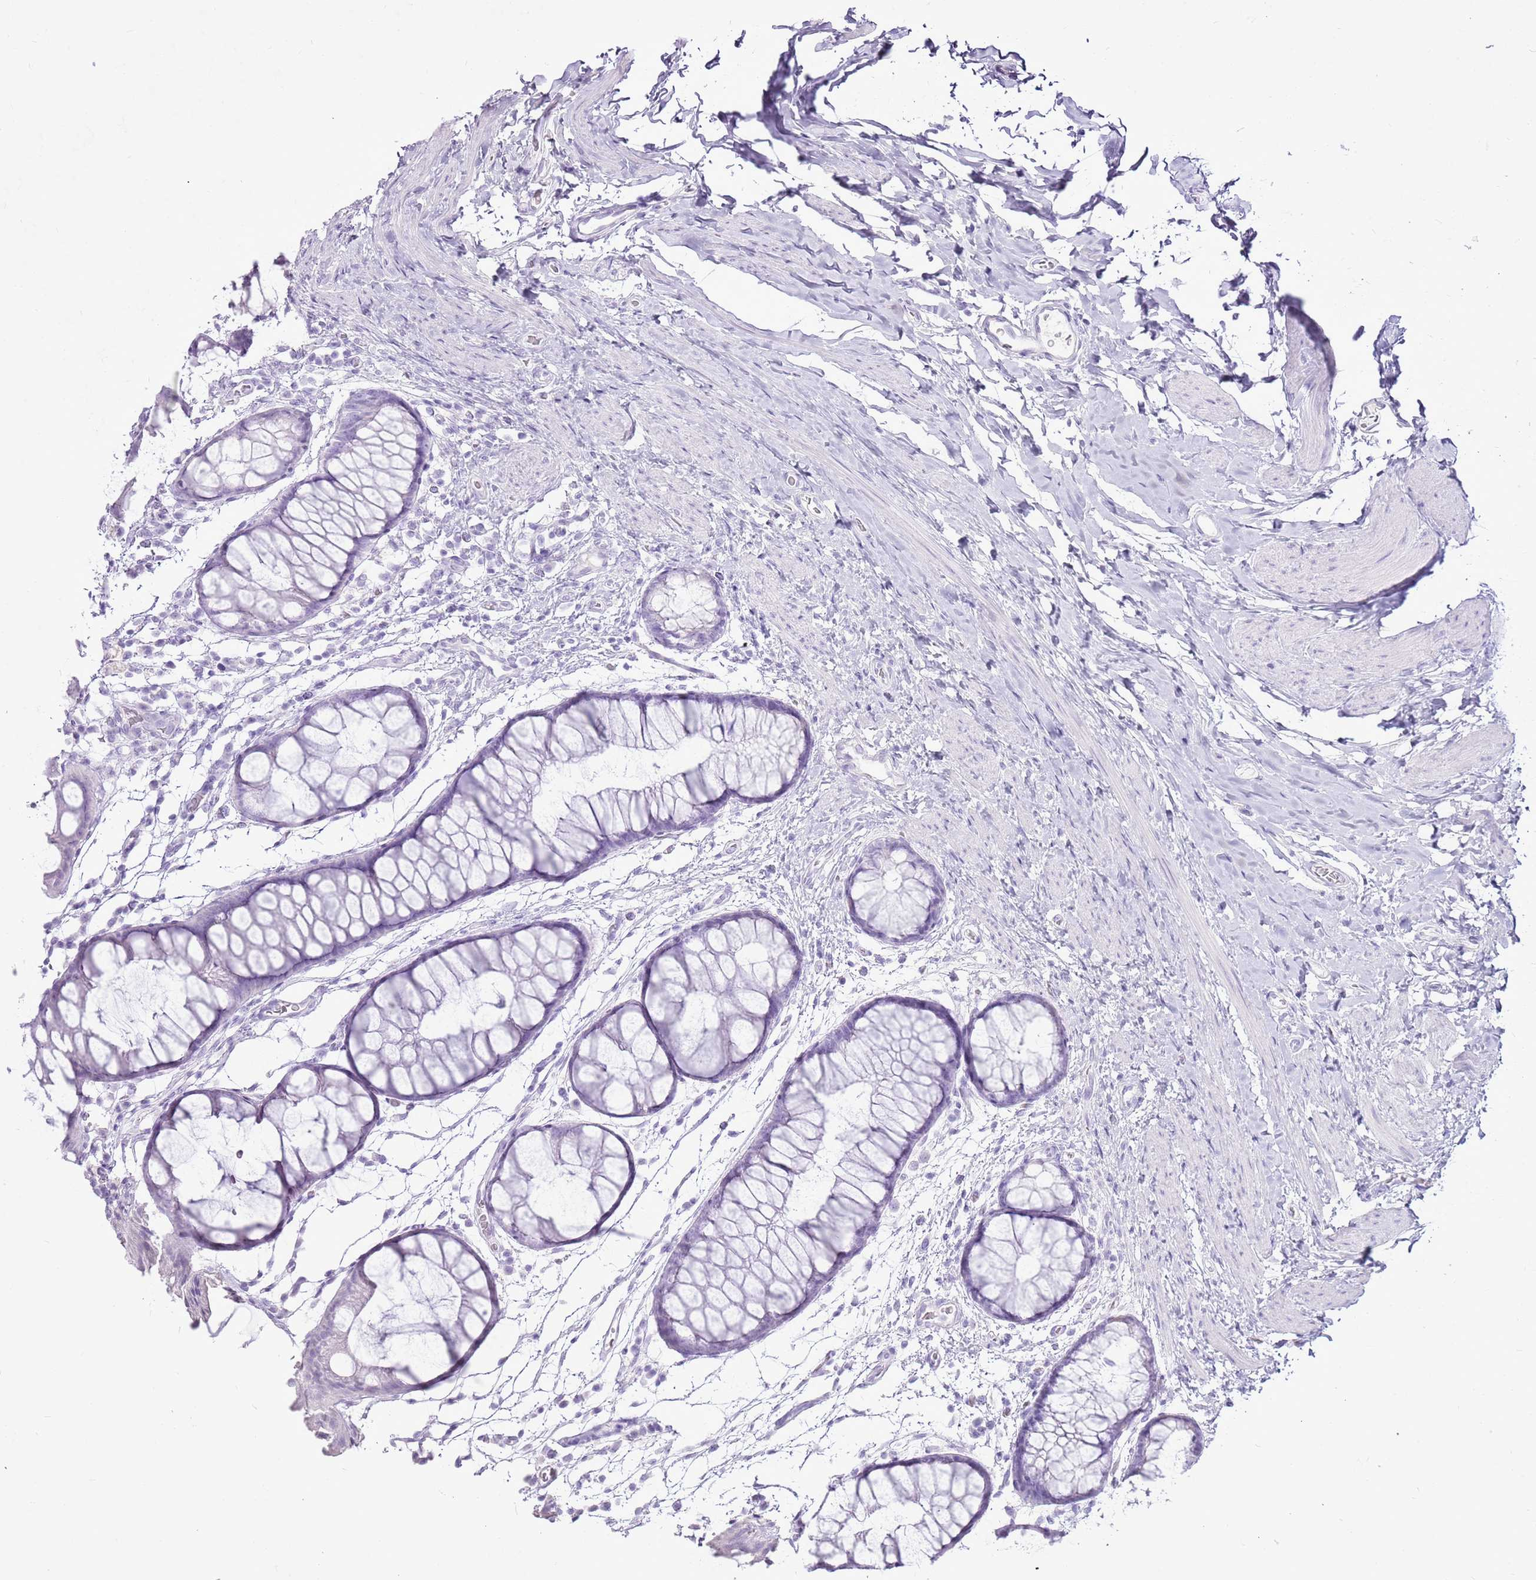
{"staining": {"intensity": "negative", "quantity": "none", "location": "none"}, "tissue": "colon", "cell_type": "Endothelial cells", "image_type": "normal", "snomed": [{"axis": "morphology", "description": "Normal tissue, NOS"}, {"axis": "topography", "description": "Colon"}], "caption": "Immunohistochemistry (IHC) of normal colon shows no expression in endothelial cells. (IHC, brightfield microscopy, high magnification).", "gene": "CNFN", "patient": {"sex": "female", "age": 62}}